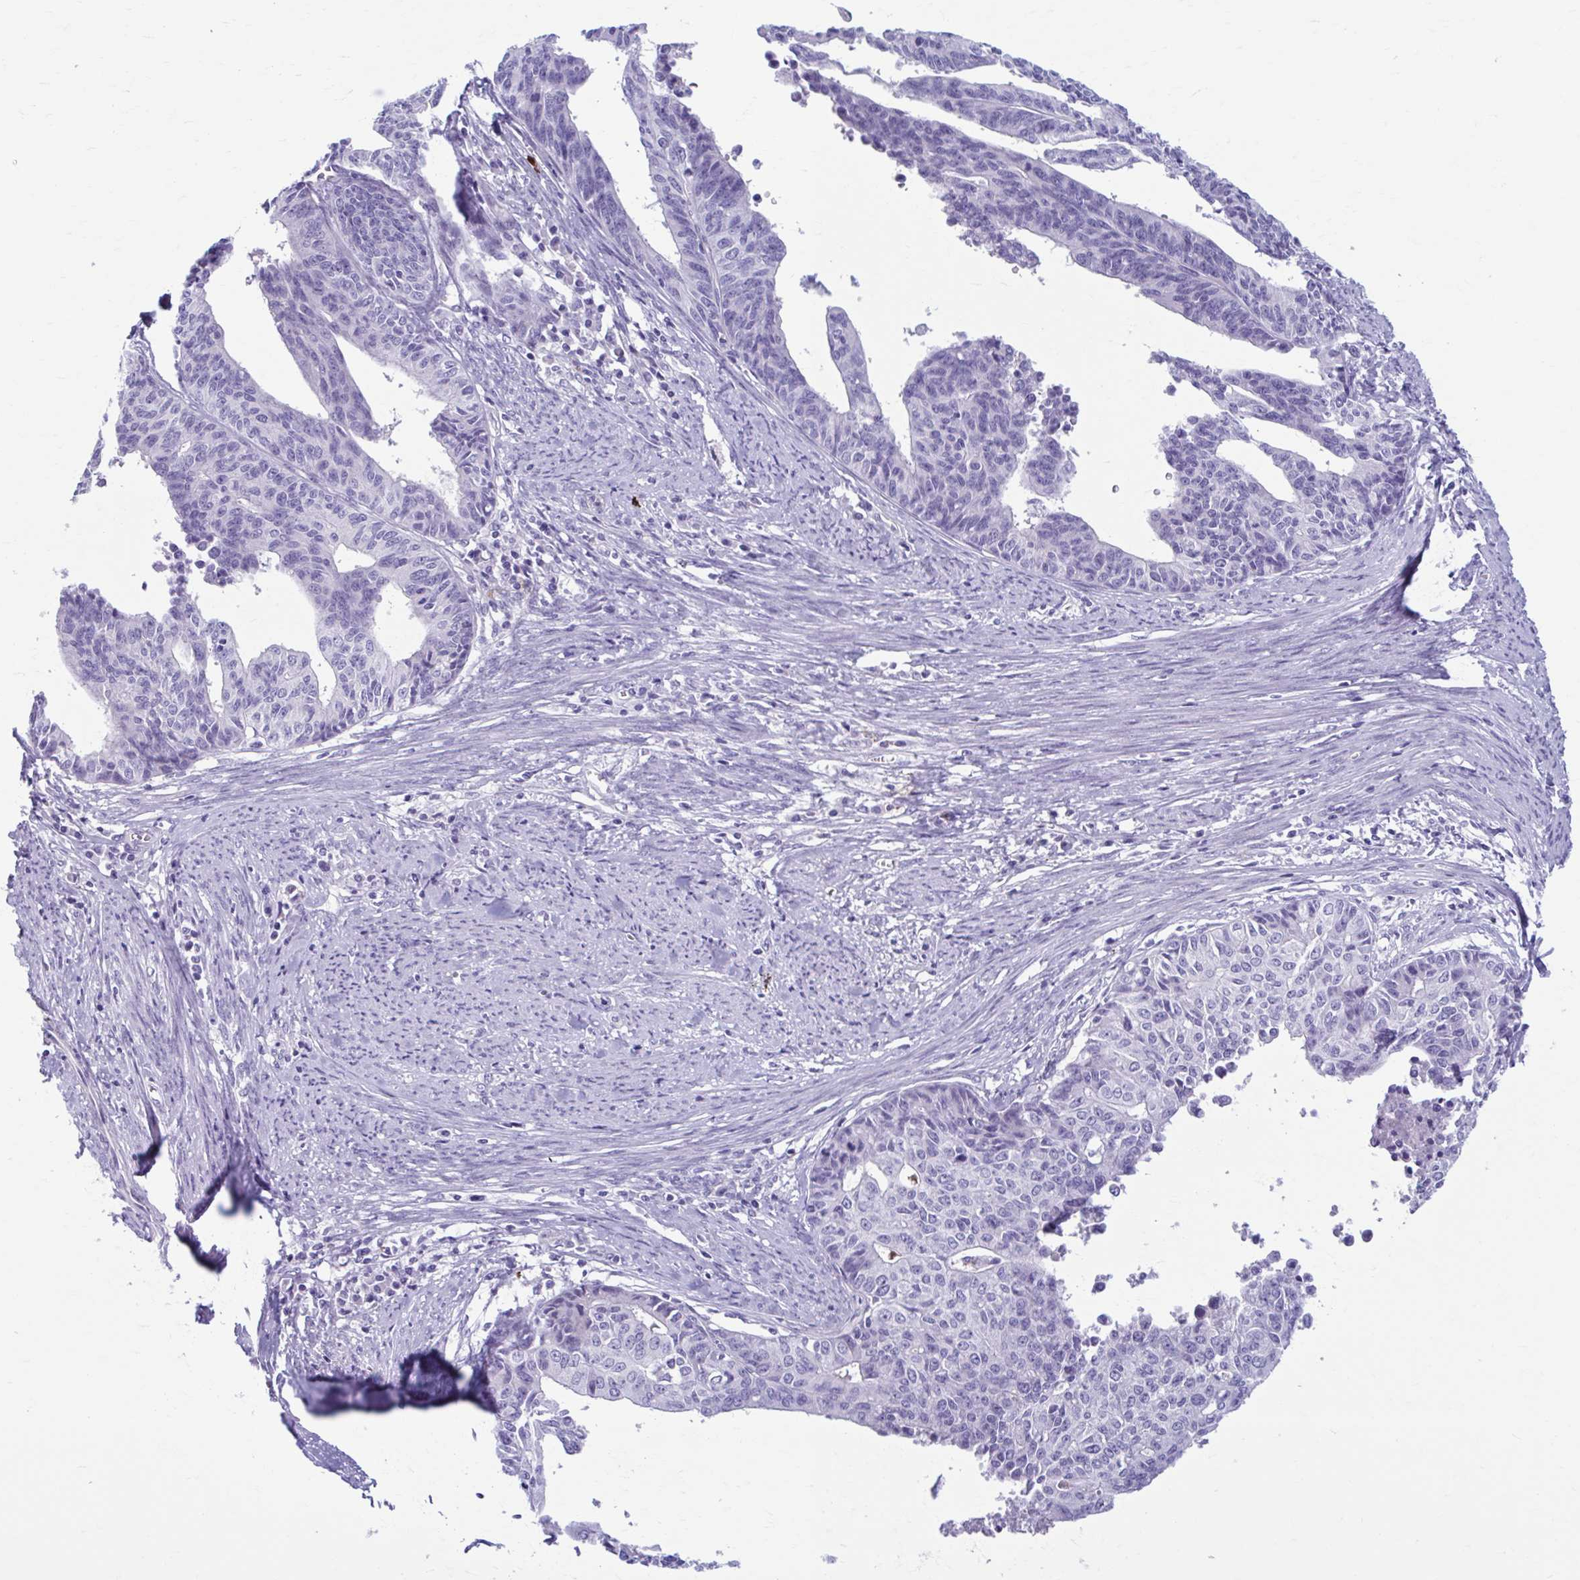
{"staining": {"intensity": "negative", "quantity": "none", "location": "none"}, "tissue": "endometrial cancer", "cell_type": "Tumor cells", "image_type": "cancer", "snomed": [{"axis": "morphology", "description": "Adenocarcinoma, NOS"}, {"axis": "topography", "description": "Endometrium"}], "caption": "The immunohistochemistry histopathology image has no significant positivity in tumor cells of adenocarcinoma (endometrial) tissue.", "gene": "C12orf71", "patient": {"sex": "female", "age": 65}}